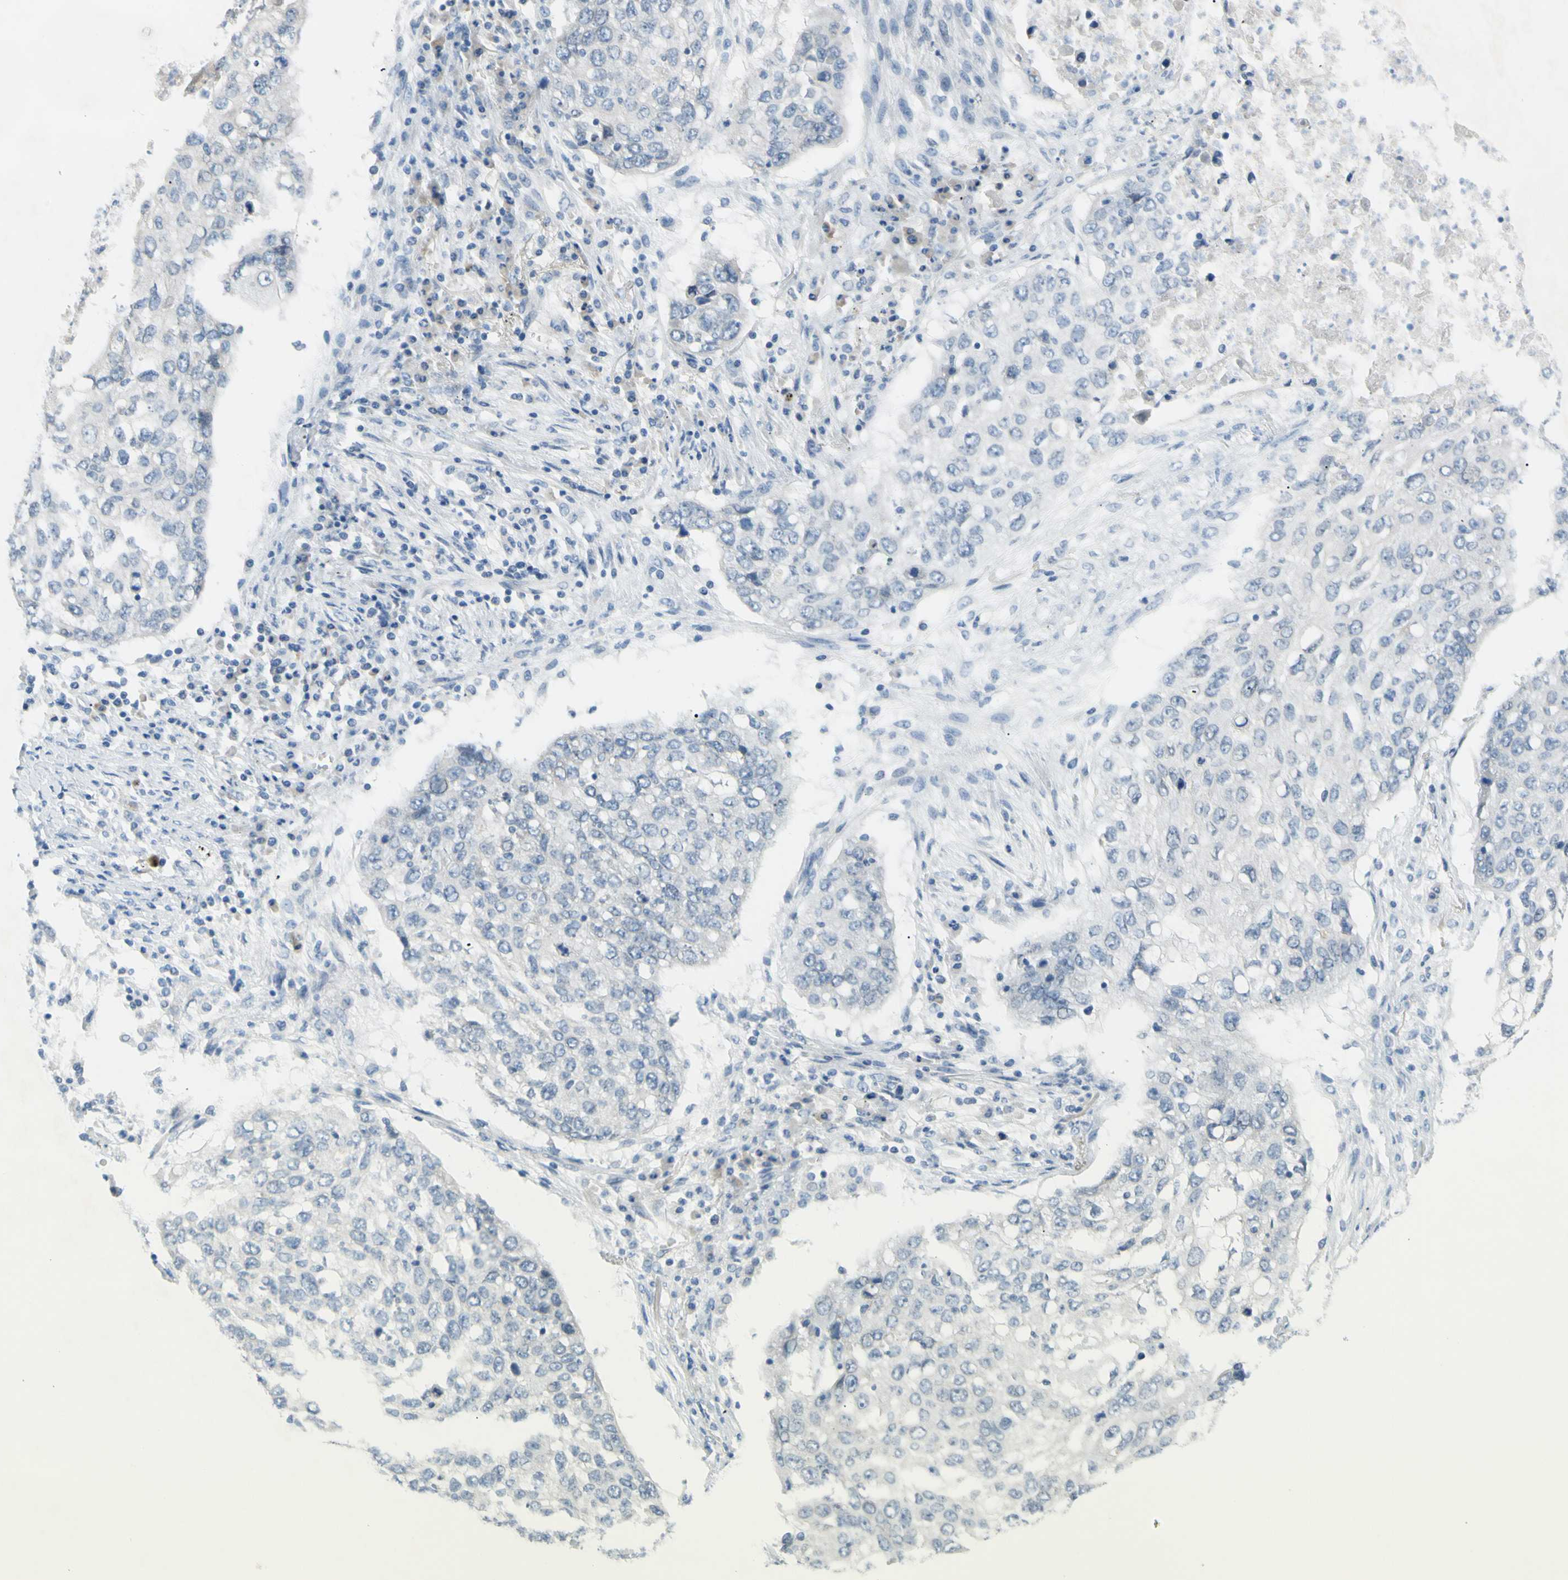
{"staining": {"intensity": "negative", "quantity": "none", "location": "none"}, "tissue": "lung cancer", "cell_type": "Tumor cells", "image_type": "cancer", "snomed": [{"axis": "morphology", "description": "Squamous cell carcinoma, NOS"}, {"axis": "topography", "description": "Lung"}], "caption": "Tumor cells show no significant staining in lung cancer.", "gene": "DCT", "patient": {"sex": "female", "age": 63}}